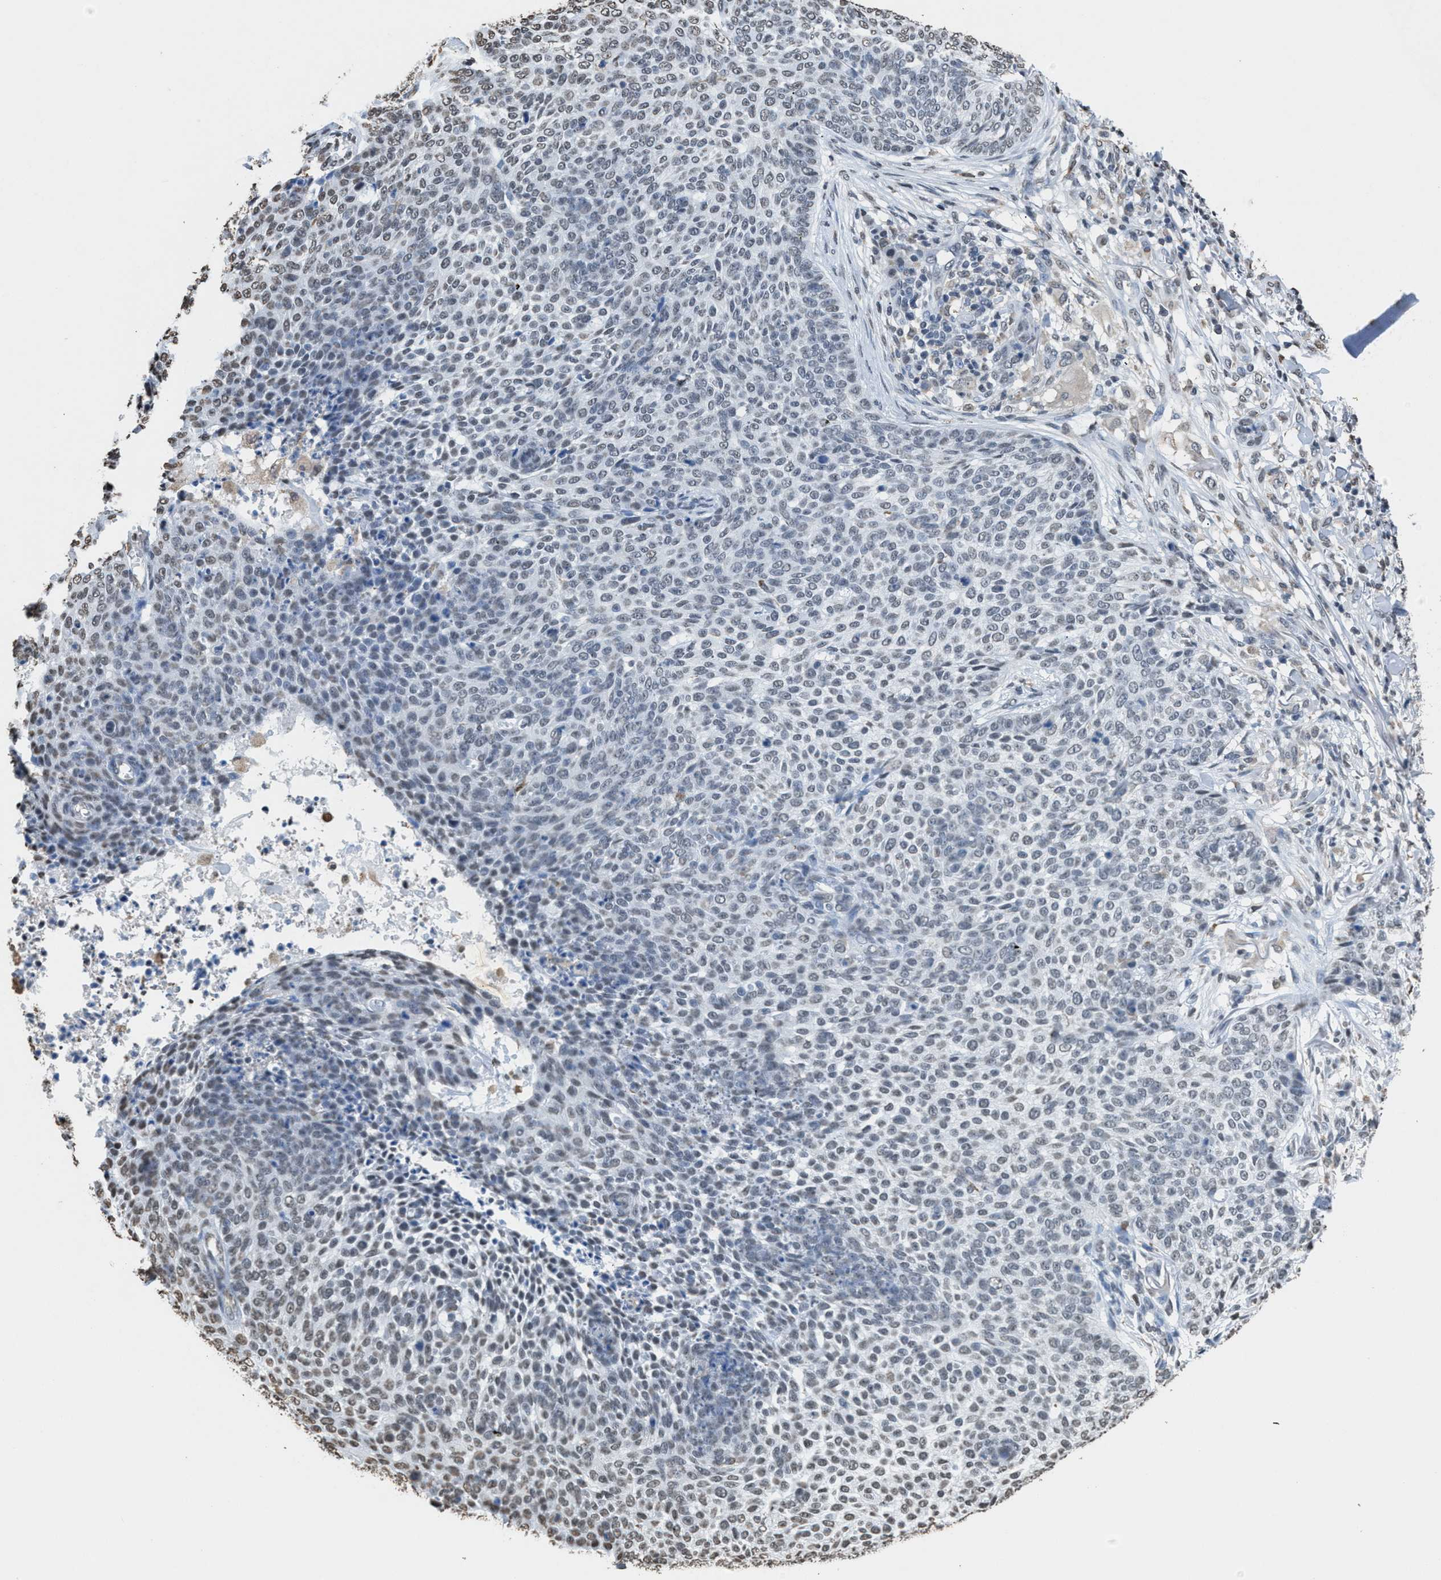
{"staining": {"intensity": "weak", "quantity": "<25%", "location": "nuclear"}, "tissue": "skin cancer", "cell_type": "Tumor cells", "image_type": "cancer", "snomed": [{"axis": "morphology", "description": "Basal cell carcinoma"}, {"axis": "topography", "description": "Skin"}], "caption": "Skin cancer (basal cell carcinoma) was stained to show a protein in brown. There is no significant positivity in tumor cells.", "gene": "NUP88", "patient": {"sex": "female", "age": 64}}